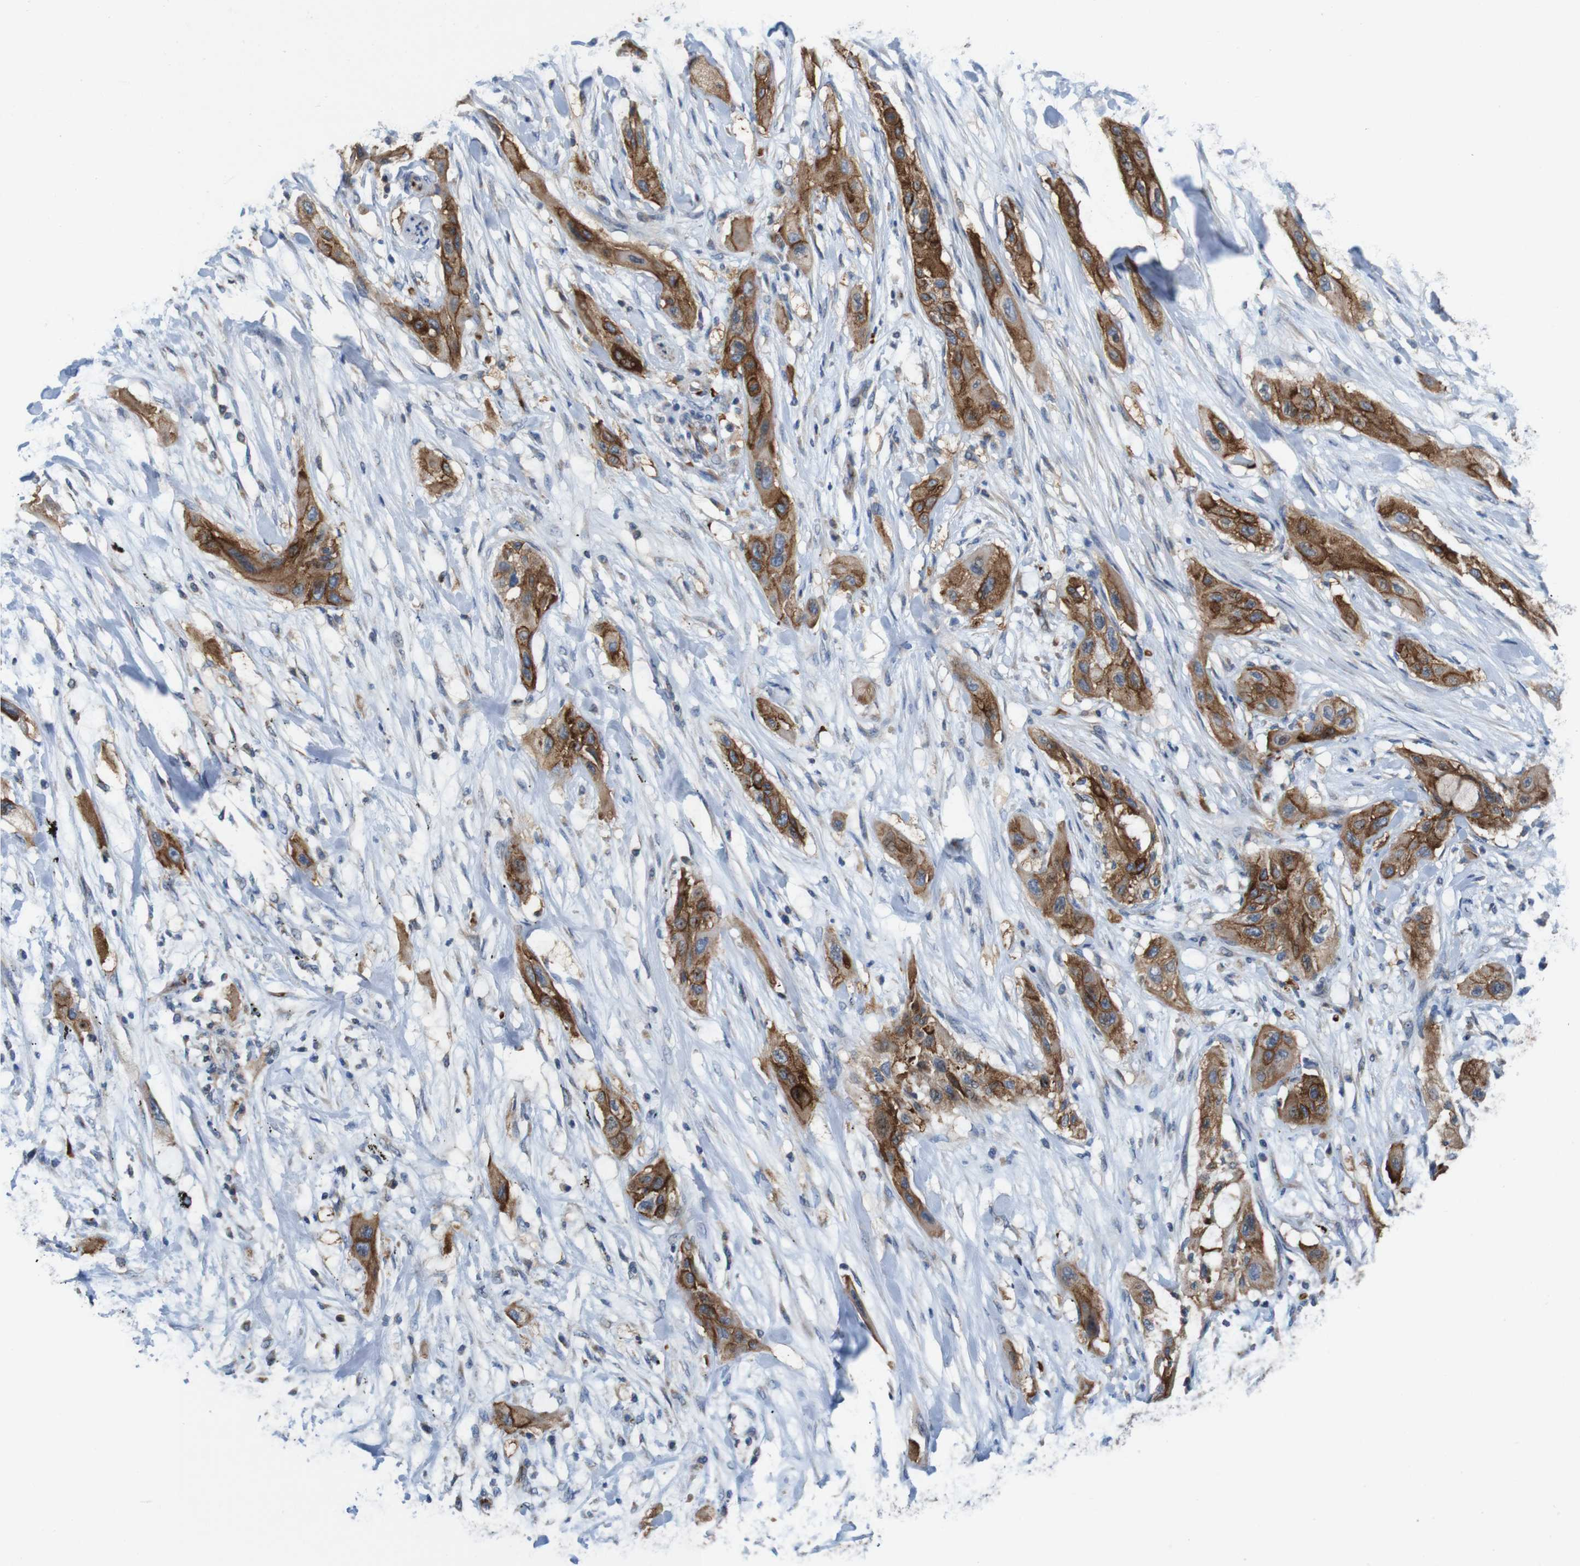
{"staining": {"intensity": "moderate", "quantity": ">75%", "location": "cytoplasmic/membranous"}, "tissue": "lung cancer", "cell_type": "Tumor cells", "image_type": "cancer", "snomed": [{"axis": "morphology", "description": "Squamous cell carcinoma, NOS"}, {"axis": "topography", "description": "Lung"}], "caption": "A brown stain labels moderate cytoplasmic/membranous positivity of a protein in lung cancer (squamous cell carcinoma) tumor cells. (Brightfield microscopy of DAB IHC at high magnification).", "gene": "EFCAB14", "patient": {"sex": "female", "age": 47}}